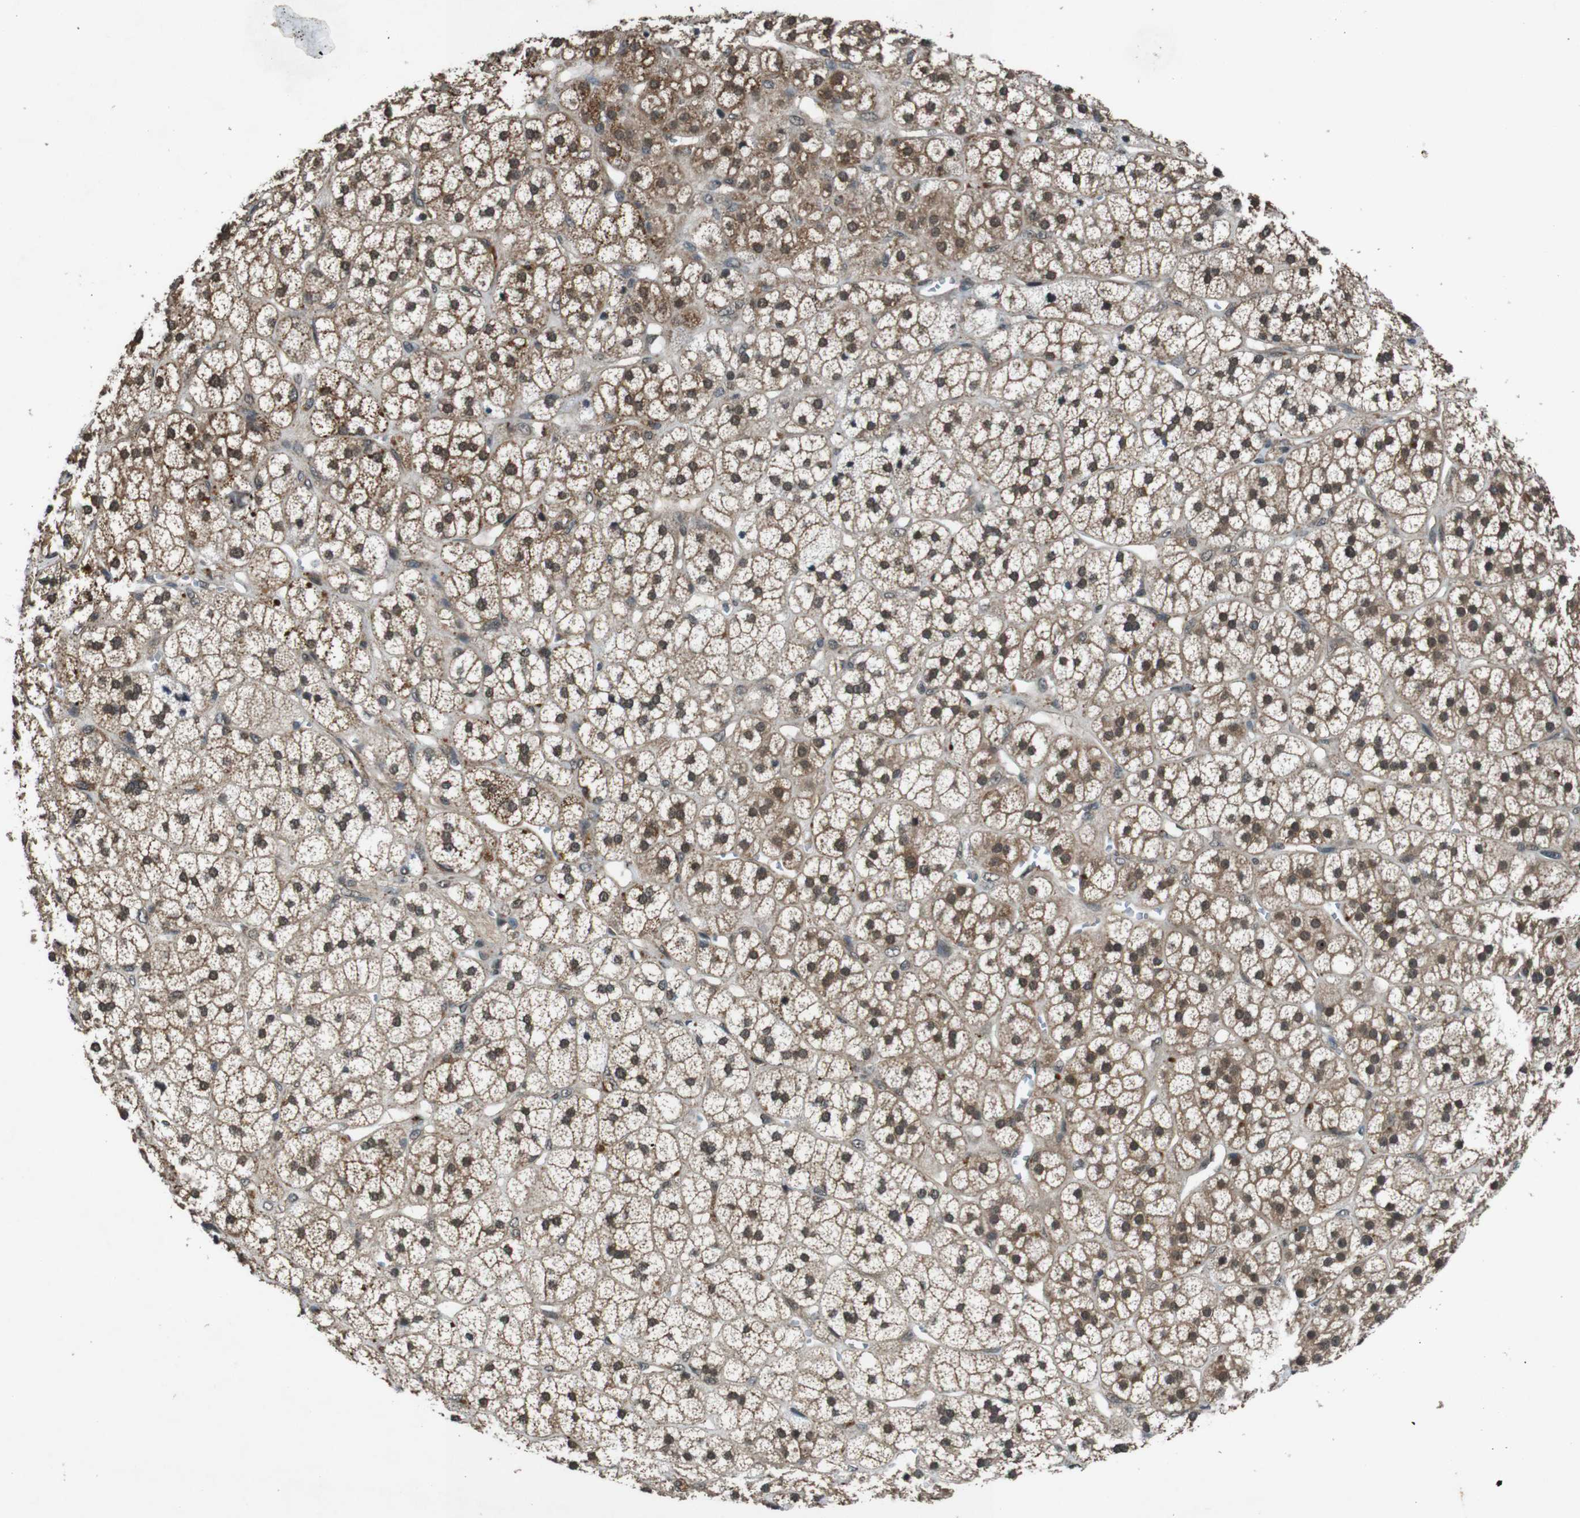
{"staining": {"intensity": "moderate", "quantity": ">75%", "location": "cytoplasmic/membranous,nuclear"}, "tissue": "adrenal gland", "cell_type": "Glandular cells", "image_type": "normal", "snomed": [{"axis": "morphology", "description": "Normal tissue, NOS"}, {"axis": "topography", "description": "Adrenal gland"}], "caption": "Benign adrenal gland was stained to show a protein in brown. There is medium levels of moderate cytoplasmic/membranous,nuclear staining in about >75% of glandular cells.", "gene": "SOCS1", "patient": {"sex": "male", "age": 56}}